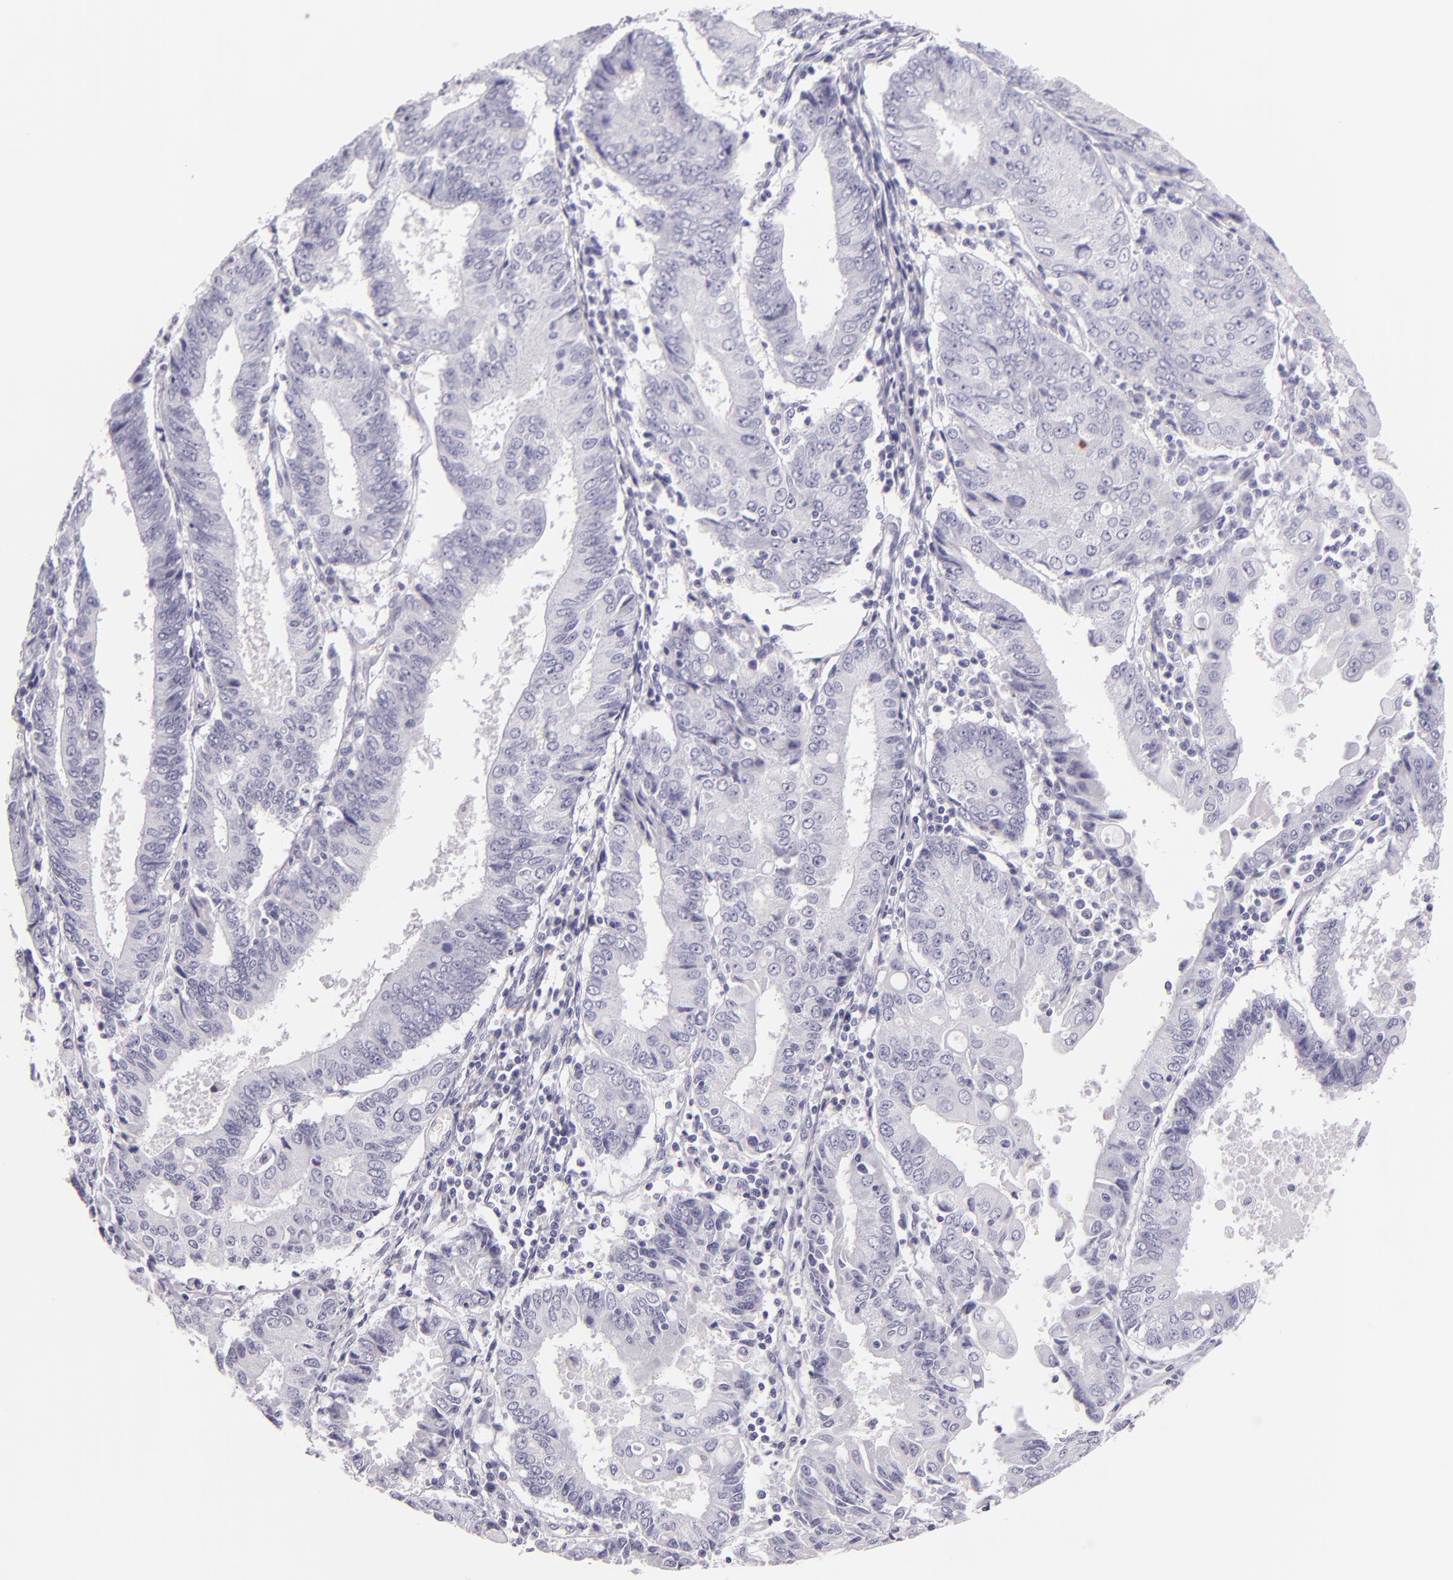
{"staining": {"intensity": "negative", "quantity": "none", "location": "none"}, "tissue": "endometrial cancer", "cell_type": "Tumor cells", "image_type": "cancer", "snomed": [{"axis": "morphology", "description": "Adenocarcinoma, NOS"}, {"axis": "topography", "description": "Endometrium"}], "caption": "Tumor cells are negative for brown protein staining in endometrial adenocarcinoma. The staining was performed using DAB to visualize the protein expression in brown, while the nuclei were stained in blue with hematoxylin (Magnification: 20x).", "gene": "INA", "patient": {"sex": "female", "age": 75}}